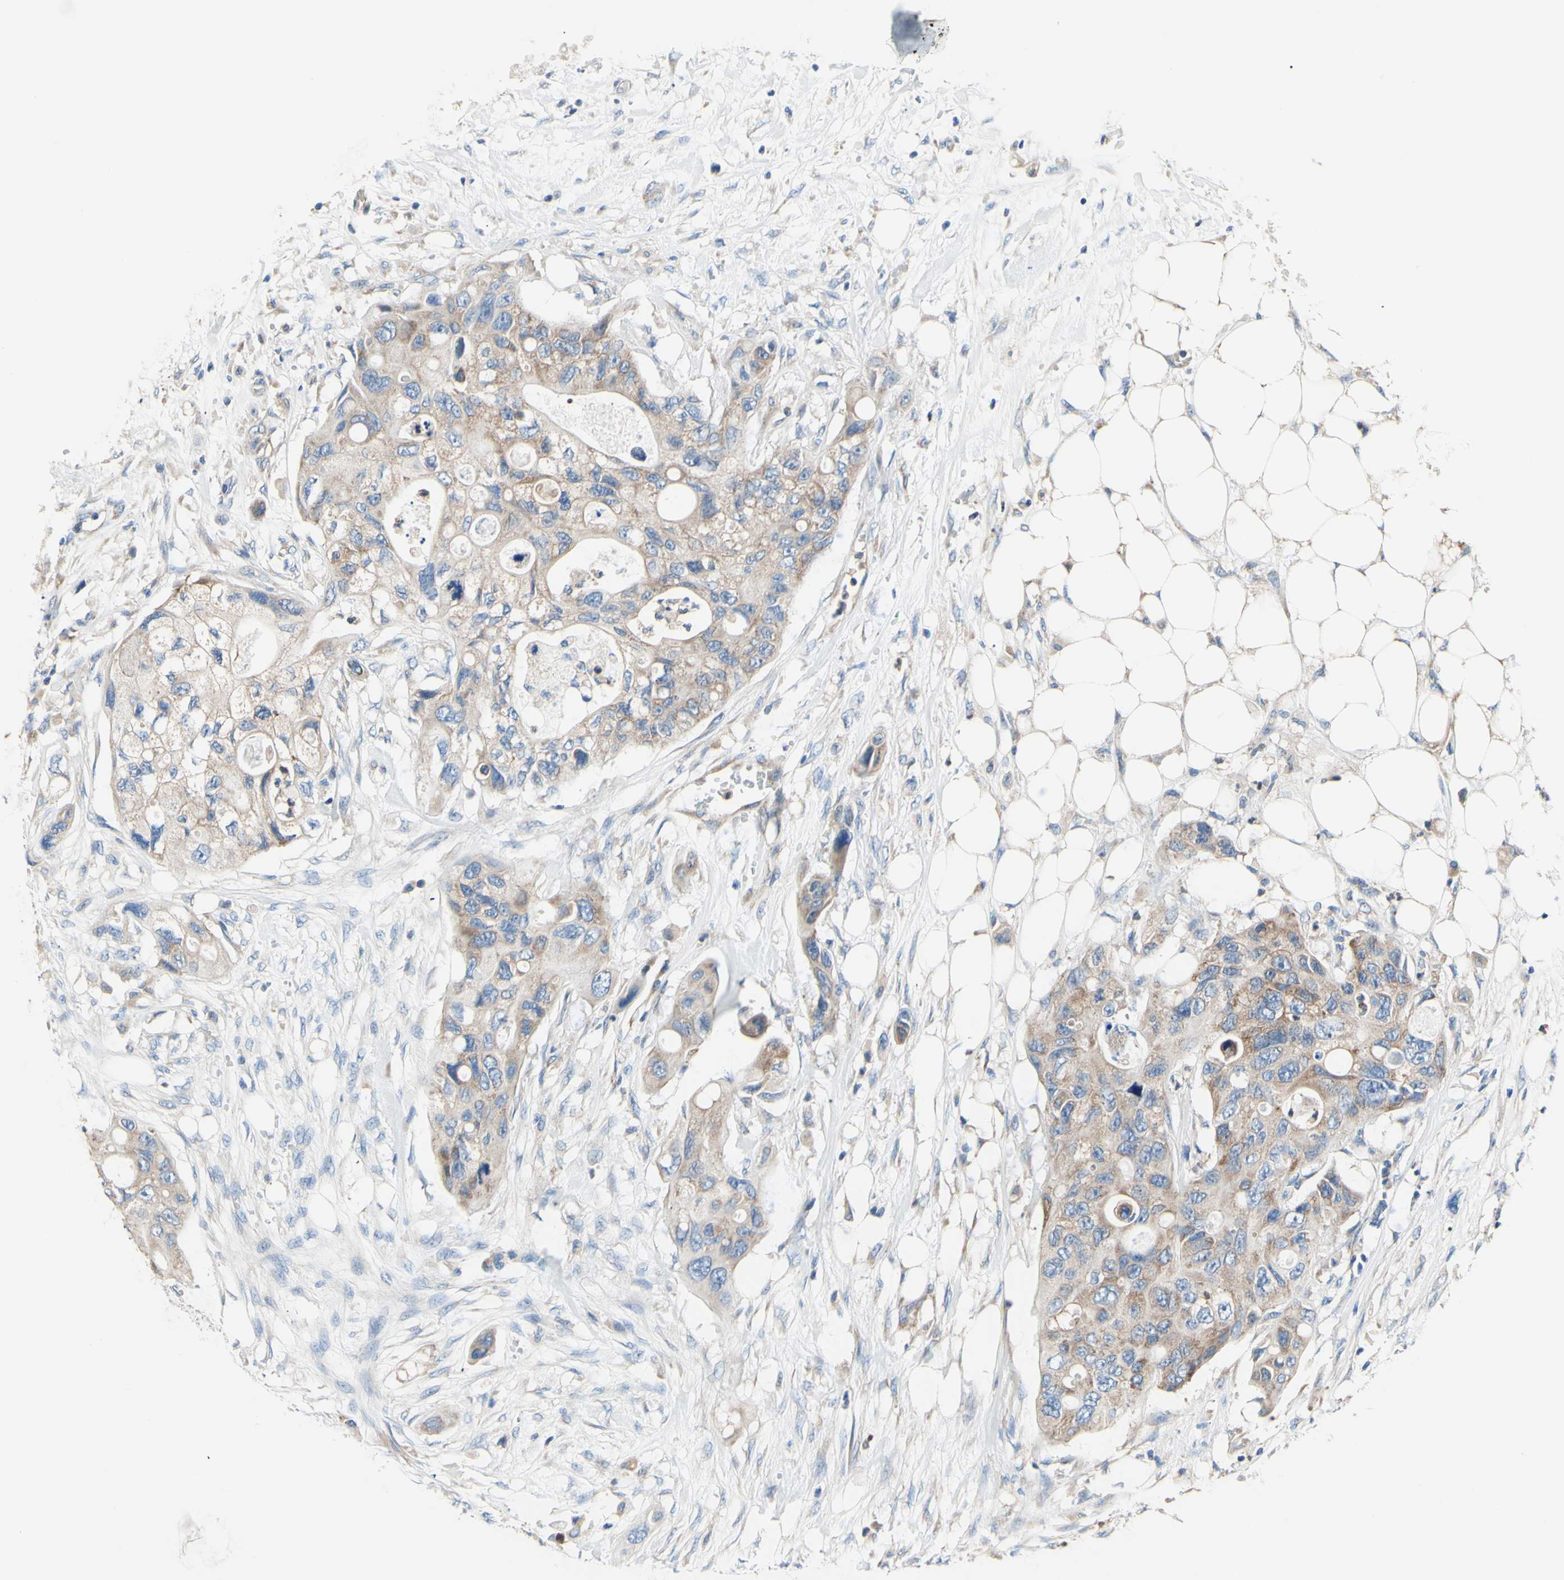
{"staining": {"intensity": "moderate", "quantity": ">75%", "location": "cytoplasmic/membranous"}, "tissue": "colorectal cancer", "cell_type": "Tumor cells", "image_type": "cancer", "snomed": [{"axis": "morphology", "description": "Adenocarcinoma, NOS"}, {"axis": "topography", "description": "Colon"}], "caption": "Protein expression analysis of colorectal cancer demonstrates moderate cytoplasmic/membranous expression in approximately >75% of tumor cells.", "gene": "FMR1", "patient": {"sex": "female", "age": 57}}